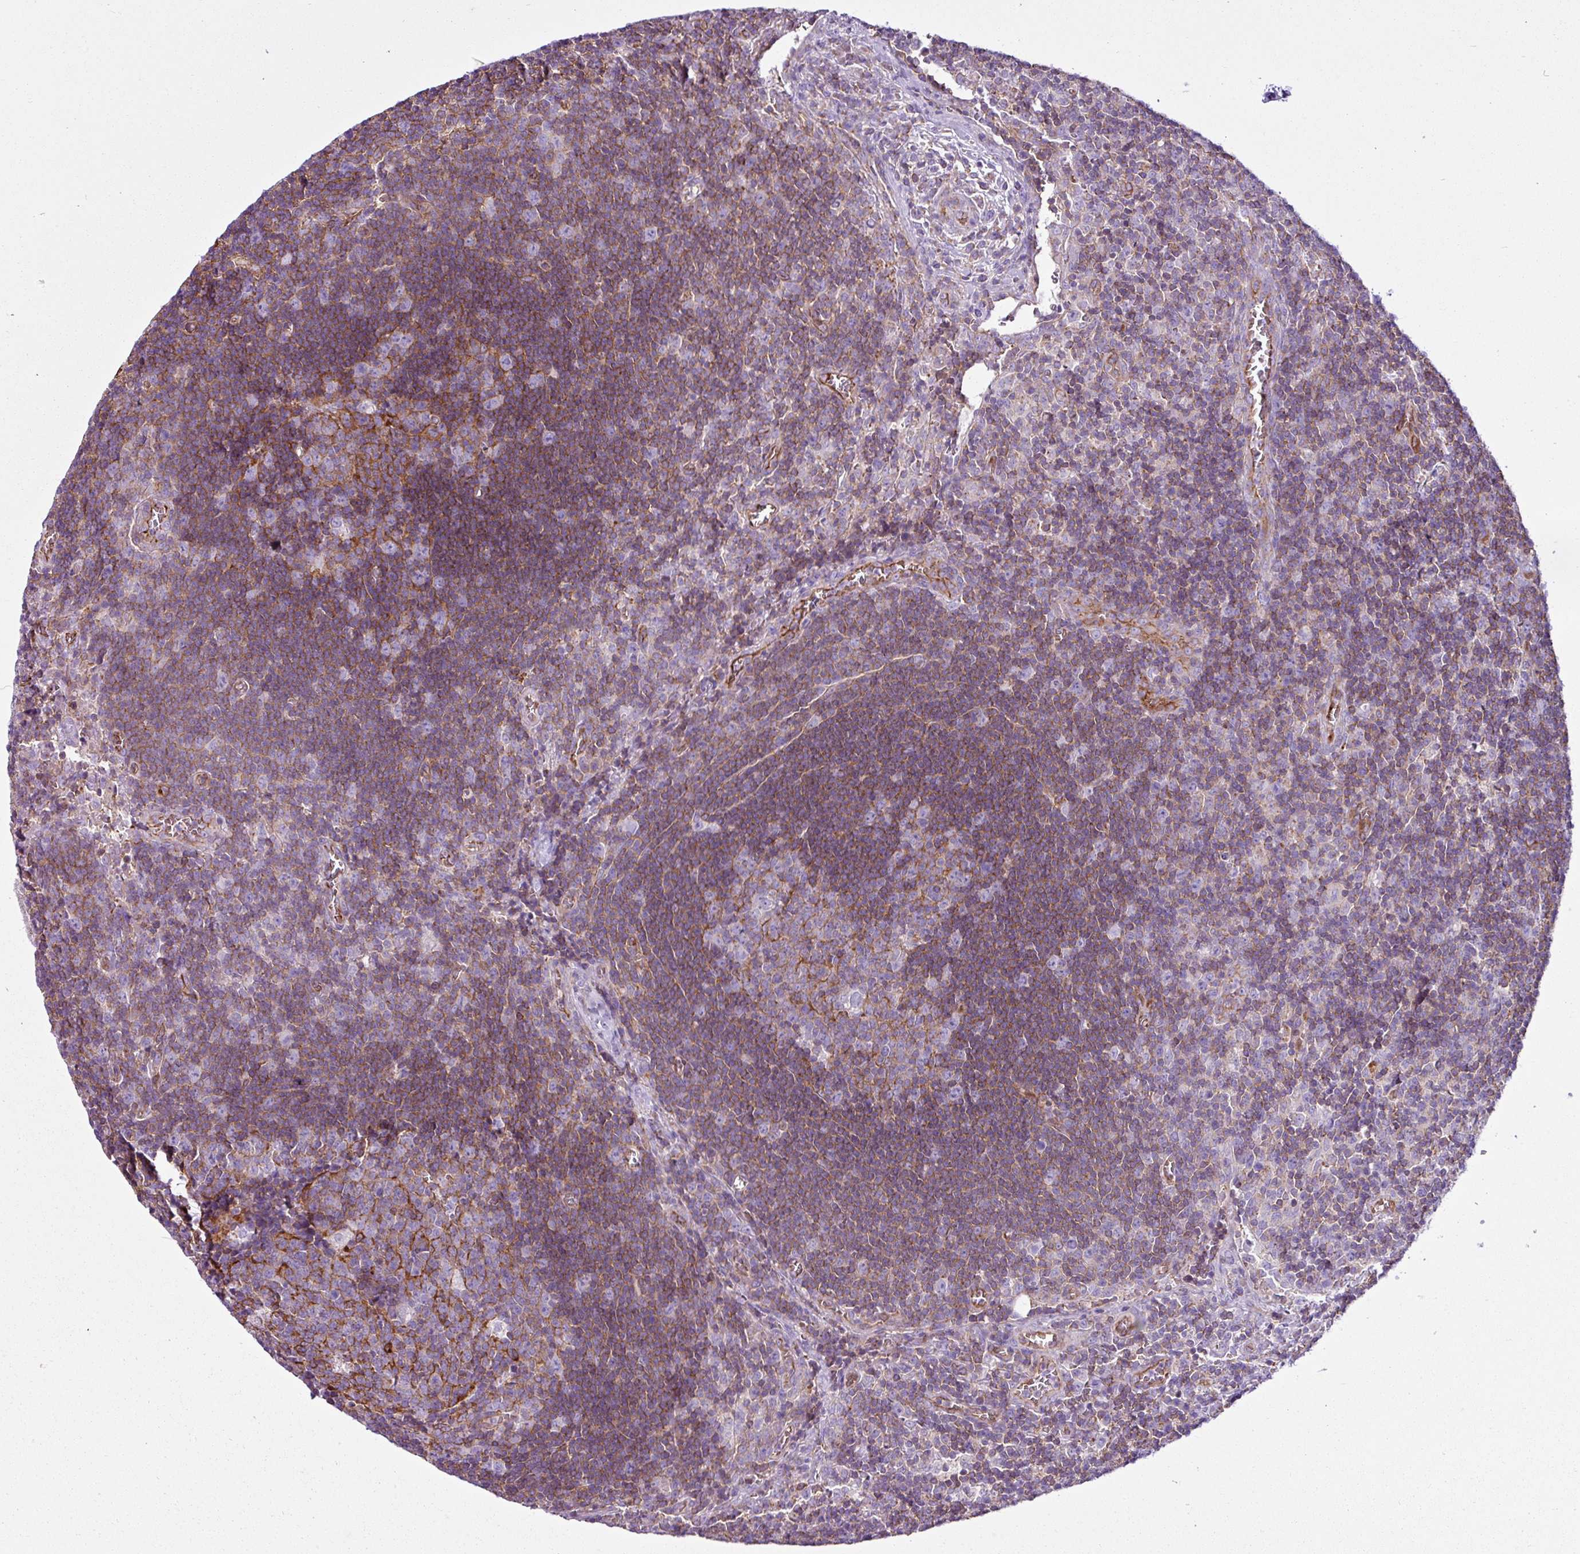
{"staining": {"intensity": "moderate", "quantity": "<25%", "location": "cytoplasmic/membranous"}, "tissue": "lymph node", "cell_type": "Germinal center cells", "image_type": "normal", "snomed": [{"axis": "morphology", "description": "Normal tissue, NOS"}, {"axis": "topography", "description": "Lymph node"}], "caption": "Moderate cytoplasmic/membranous protein expression is seen in about <25% of germinal center cells in lymph node.", "gene": "EME2", "patient": {"sex": "male", "age": 50}}